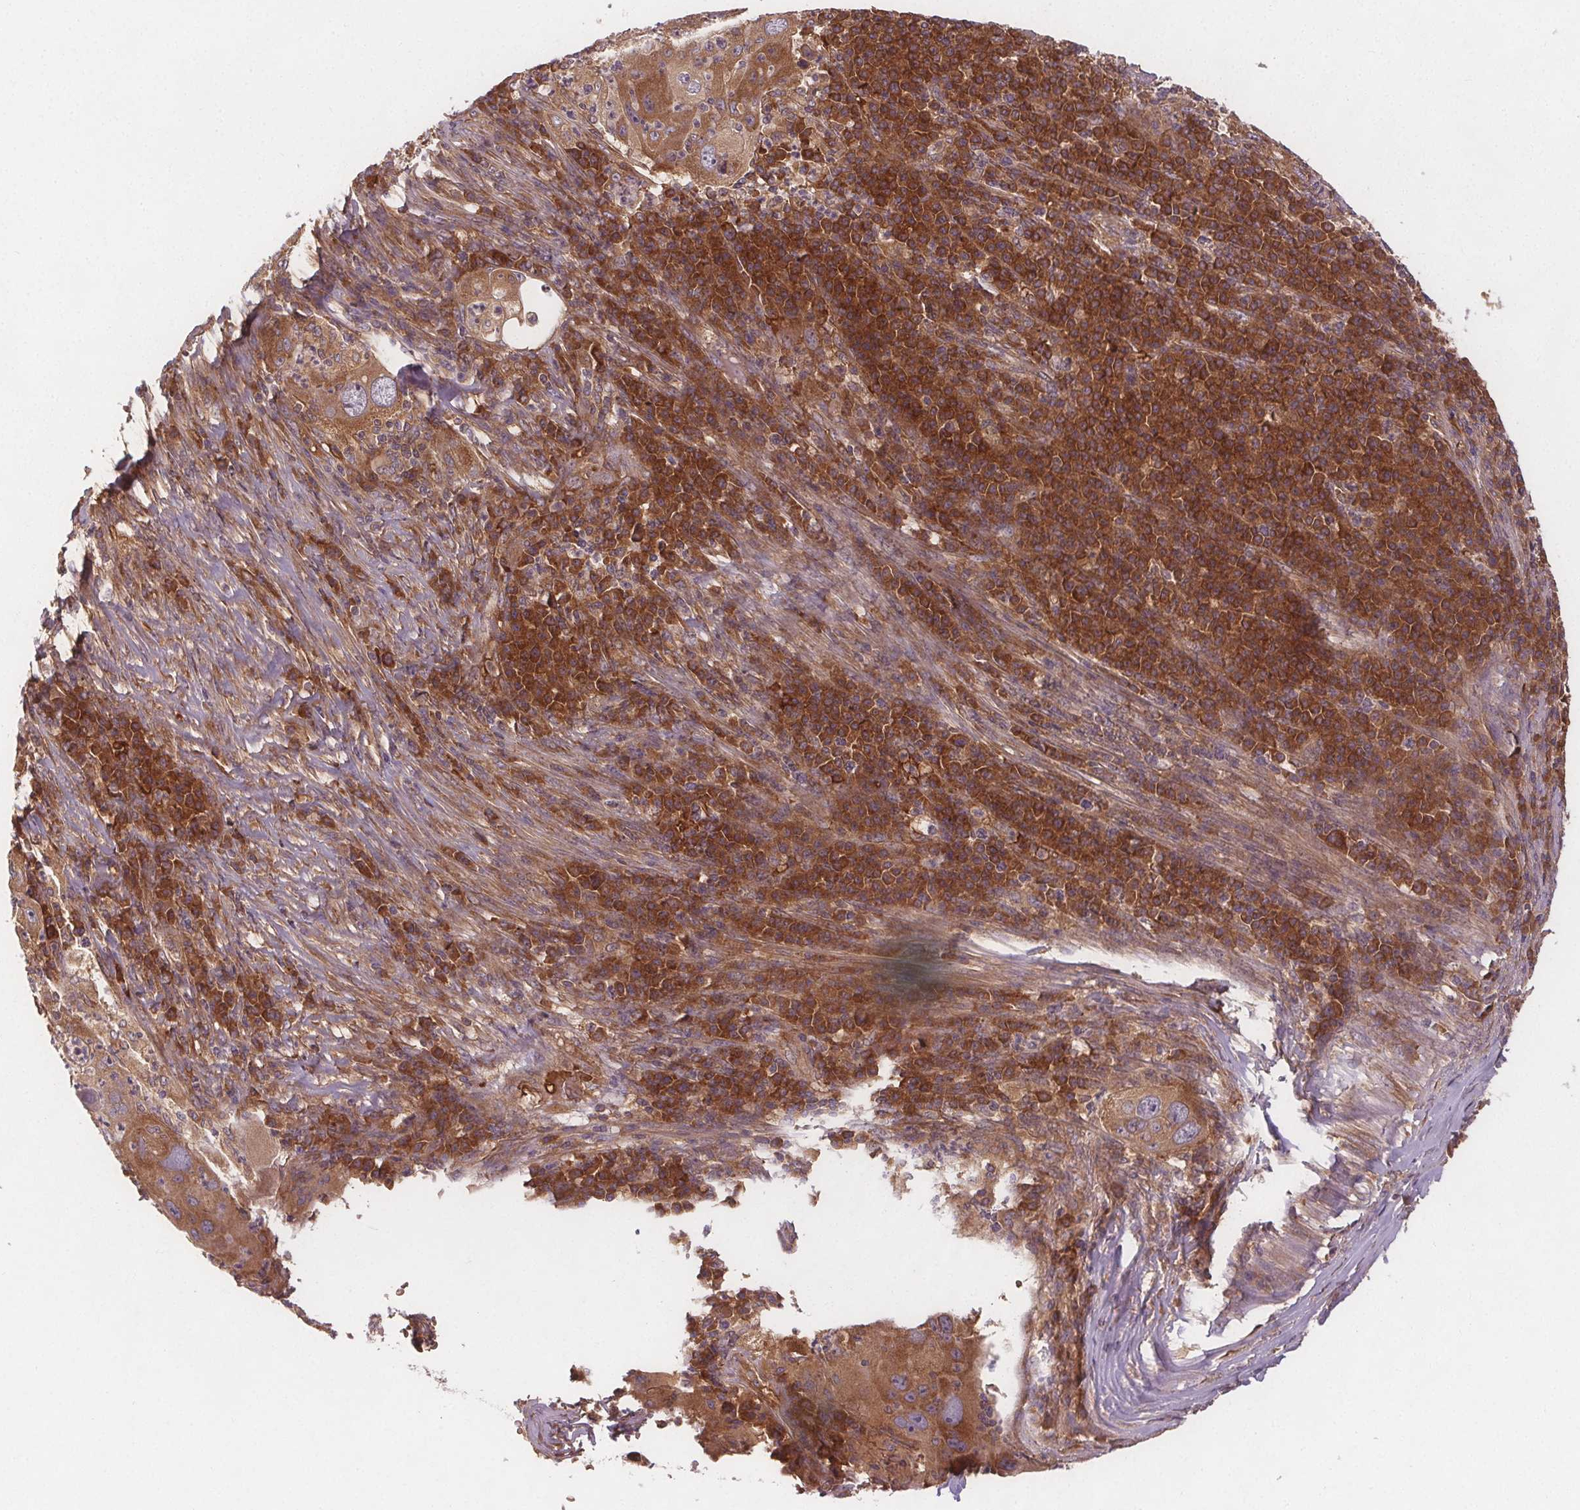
{"staining": {"intensity": "moderate", "quantity": ">75%", "location": "cytoplasmic/membranous"}, "tissue": "lung cancer", "cell_type": "Tumor cells", "image_type": "cancer", "snomed": [{"axis": "morphology", "description": "Squamous cell carcinoma, NOS"}, {"axis": "topography", "description": "Lung"}], "caption": "Lung squamous cell carcinoma stained with a protein marker exhibits moderate staining in tumor cells.", "gene": "EIF3D", "patient": {"sex": "female", "age": 59}}